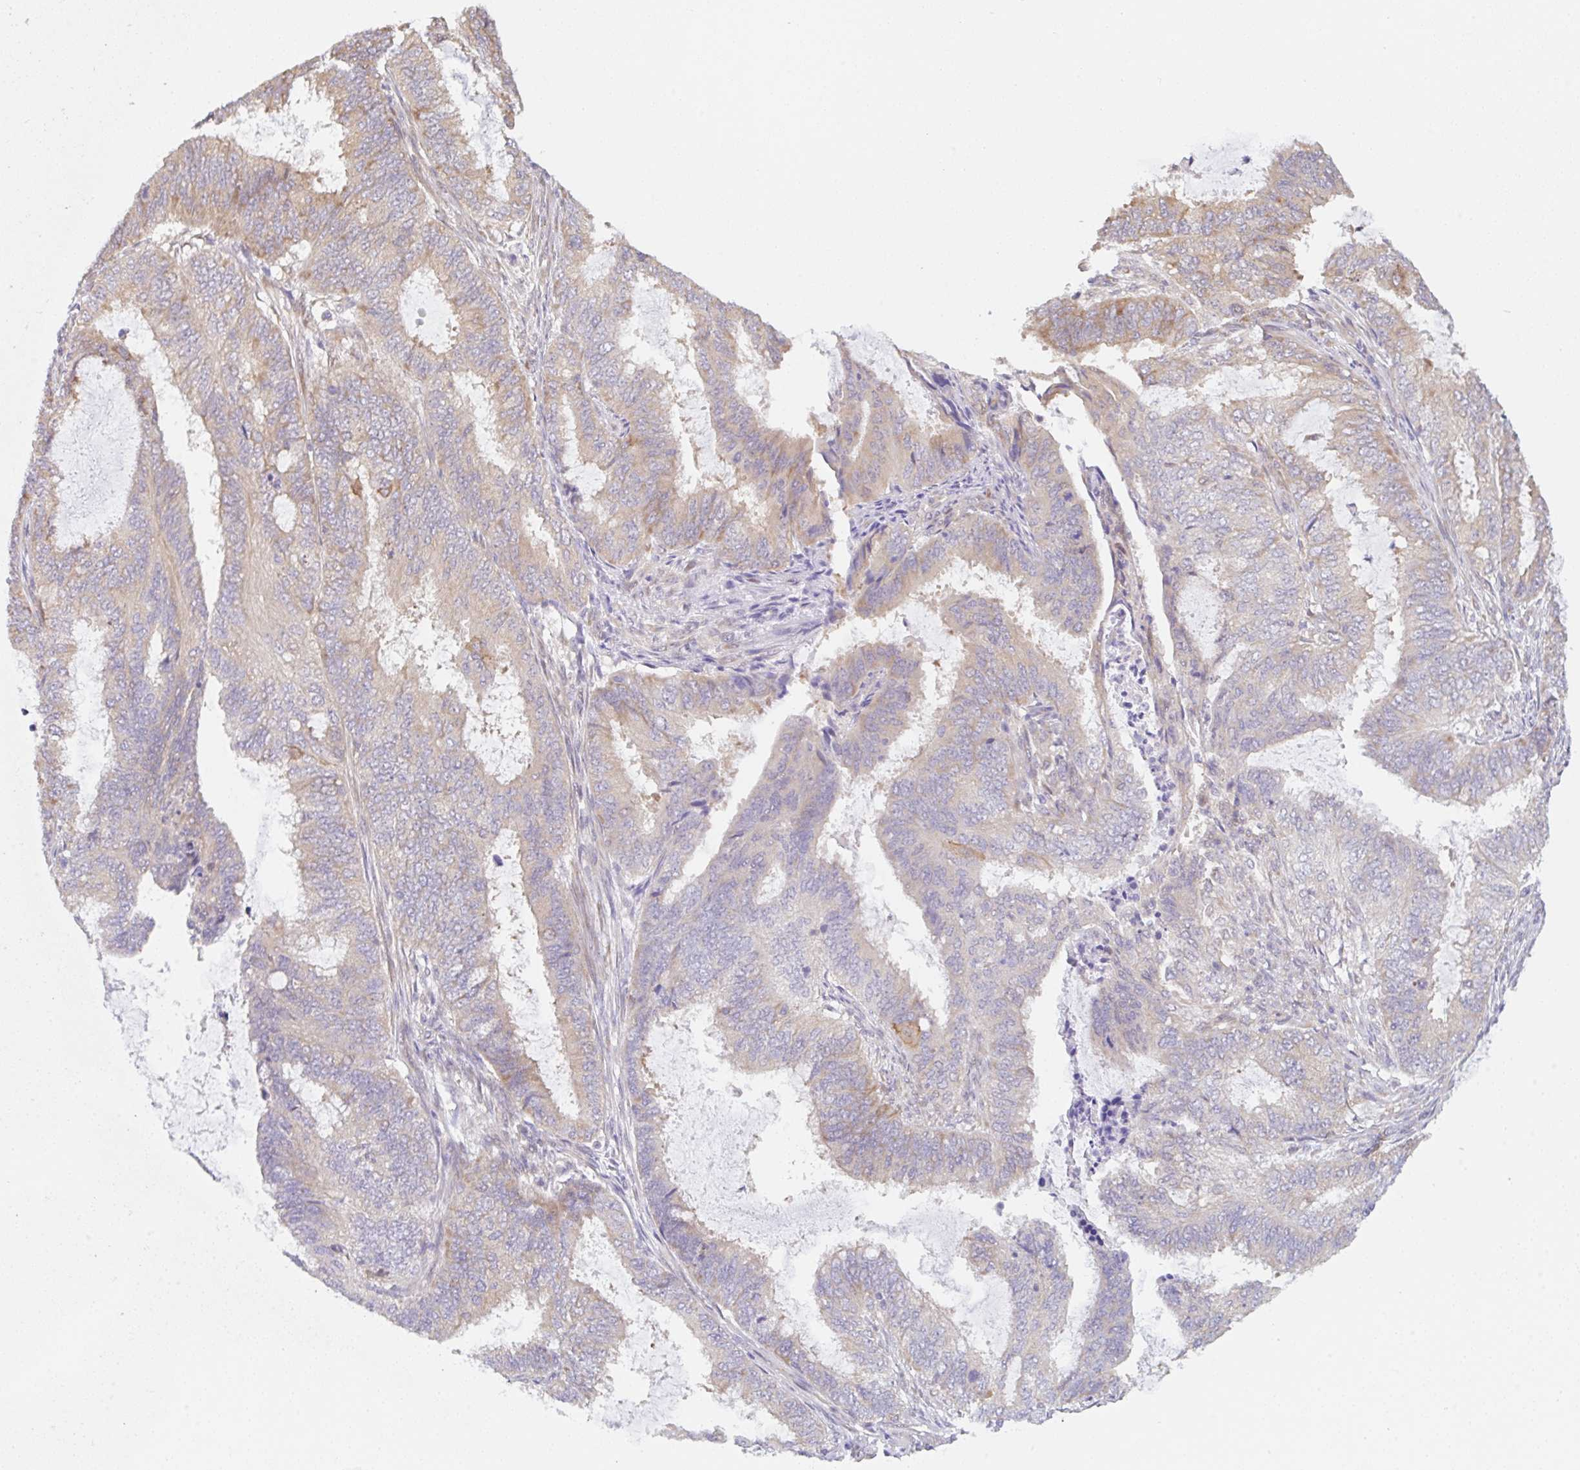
{"staining": {"intensity": "weak", "quantity": "<25%", "location": "cytoplasmic/membranous"}, "tissue": "endometrial cancer", "cell_type": "Tumor cells", "image_type": "cancer", "snomed": [{"axis": "morphology", "description": "Adenocarcinoma, NOS"}, {"axis": "topography", "description": "Endometrium"}], "caption": "An image of human endometrial adenocarcinoma is negative for staining in tumor cells.", "gene": "TBPL2", "patient": {"sex": "female", "age": 51}}